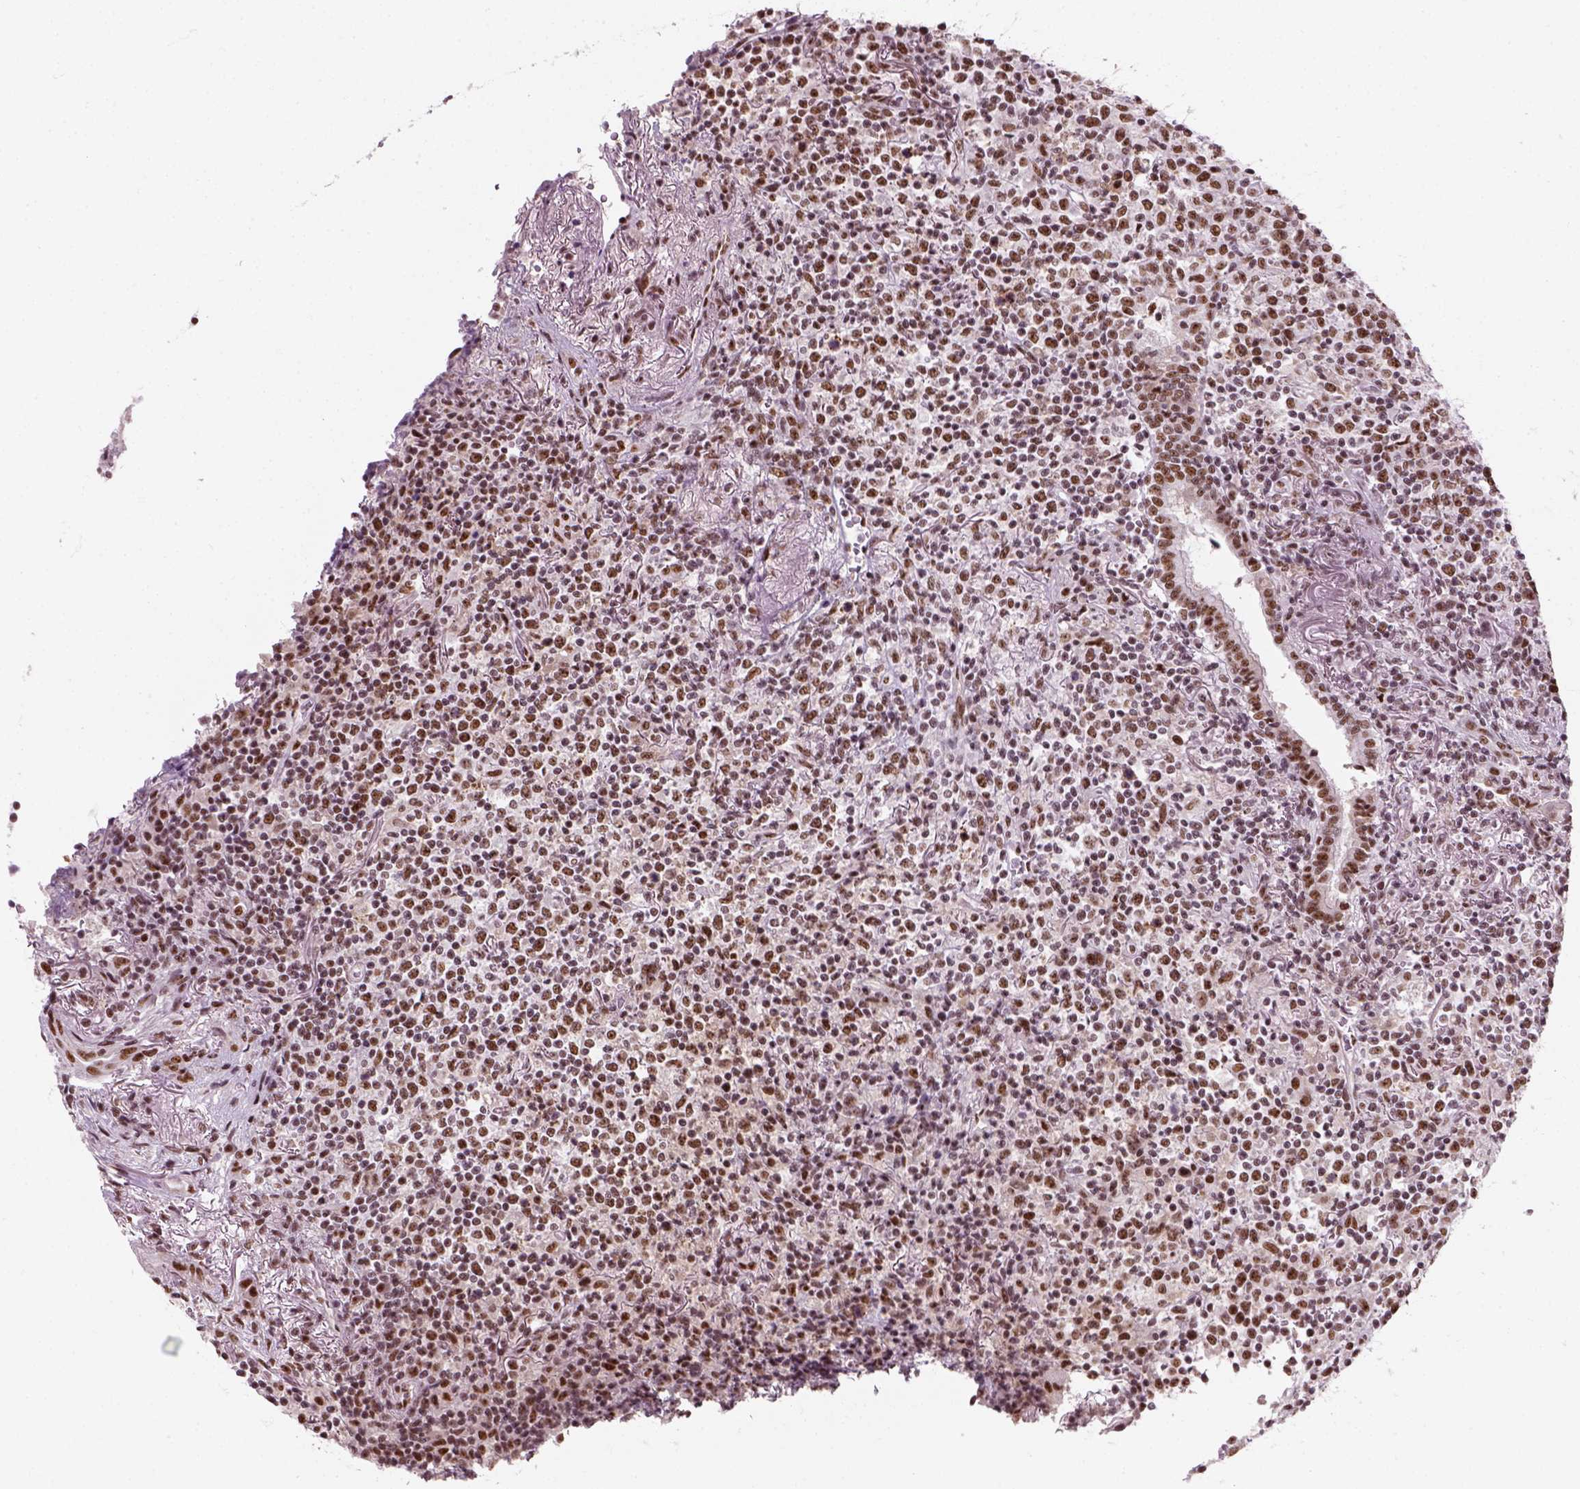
{"staining": {"intensity": "moderate", "quantity": ">75%", "location": "nuclear"}, "tissue": "lymphoma", "cell_type": "Tumor cells", "image_type": "cancer", "snomed": [{"axis": "morphology", "description": "Malignant lymphoma, non-Hodgkin's type, High grade"}, {"axis": "topography", "description": "Lung"}], "caption": "High-magnification brightfield microscopy of lymphoma stained with DAB (3,3'-diaminobenzidine) (brown) and counterstained with hematoxylin (blue). tumor cells exhibit moderate nuclear positivity is identified in approximately>75% of cells.", "gene": "GTF2F1", "patient": {"sex": "male", "age": 79}}